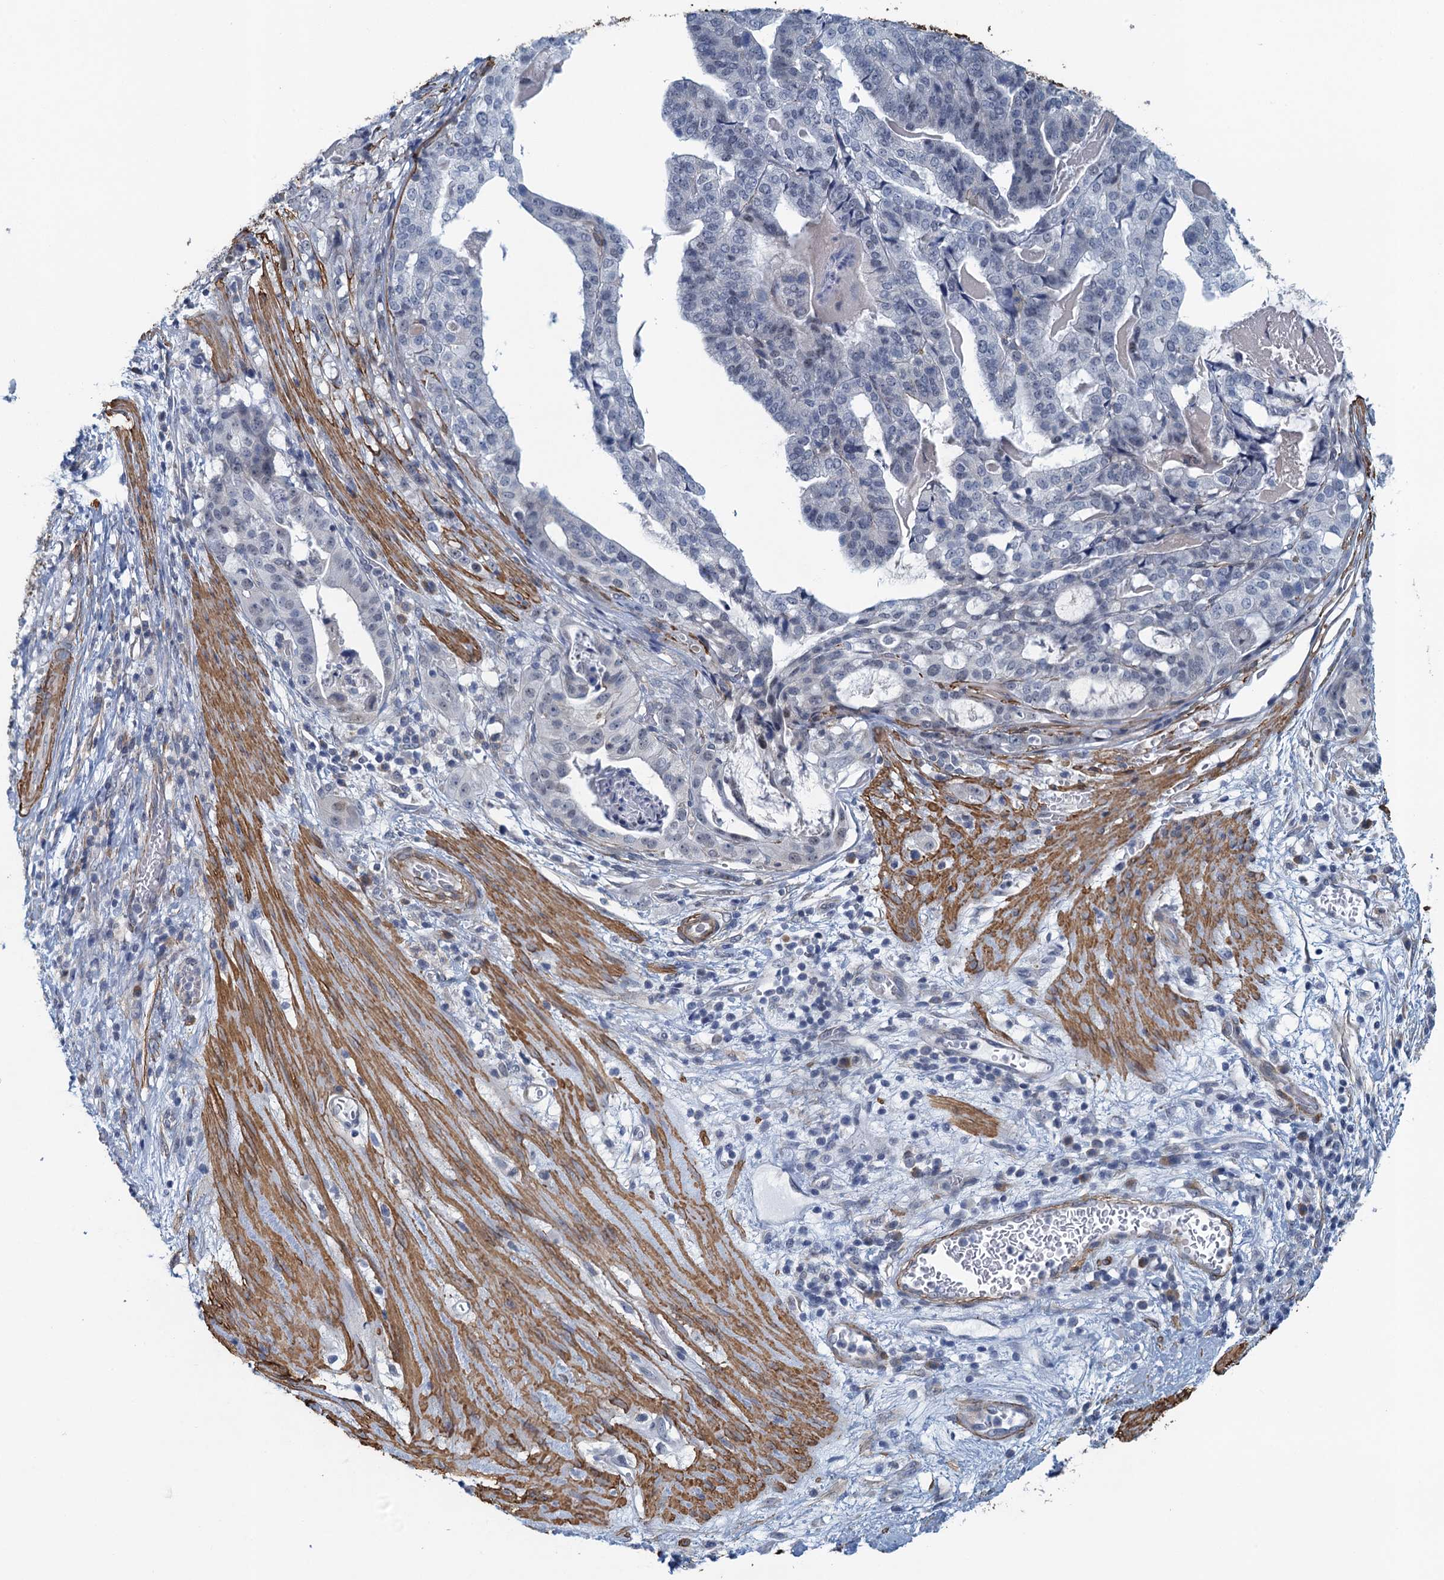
{"staining": {"intensity": "negative", "quantity": "none", "location": "none"}, "tissue": "stomach cancer", "cell_type": "Tumor cells", "image_type": "cancer", "snomed": [{"axis": "morphology", "description": "Adenocarcinoma, NOS"}, {"axis": "topography", "description": "Stomach"}], "caption": "Immunohistochemical staining of stomach adenocarcinoma reveals no significant positivity in tumor cells.", "gene": "ALG2", "patient": {"sex": "male", "age": 48}}